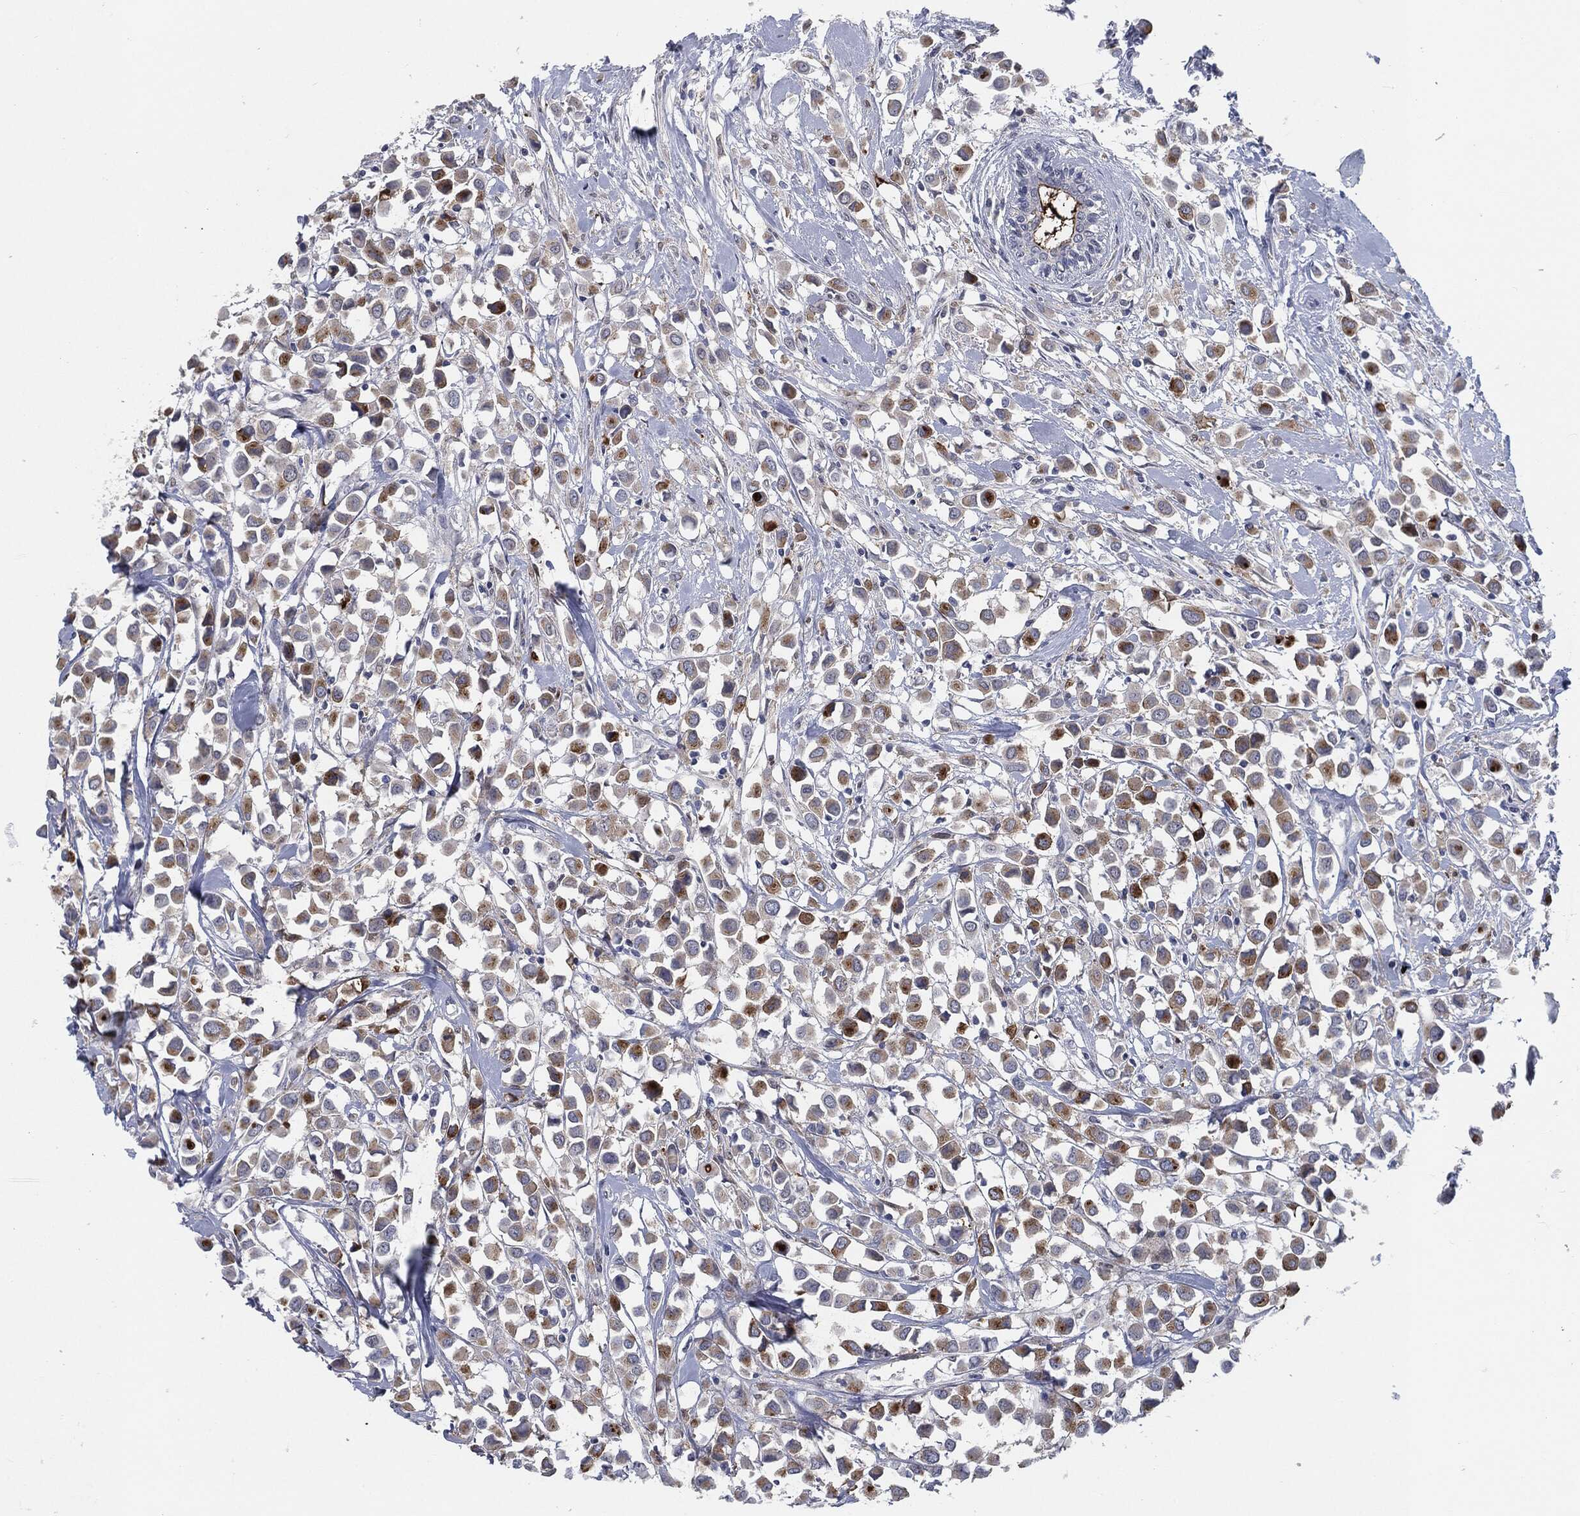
{"staining": {"intensity": "moderate", "quantity": "25%-75%", "location": "cytoplasmic/membranous"}, "tissue": "breast cancer", "cell_type": "Tumor cells", "image_type": "cancer", "snomed": [{"axis": "morphology", "description": "Duct carcinoma"}, {"axis": "topography", "description": "Breast"}], "caption": "High-power microscopy captured an immunohistochemistry image of breast cancer (invasive ductal carcinoma), revealing moderate cytoplasmic/membranous expression in approximately 25%-75% of tumor cells.", "gene": "PROM1", "patient": {"sex": "female", "age": 61}}